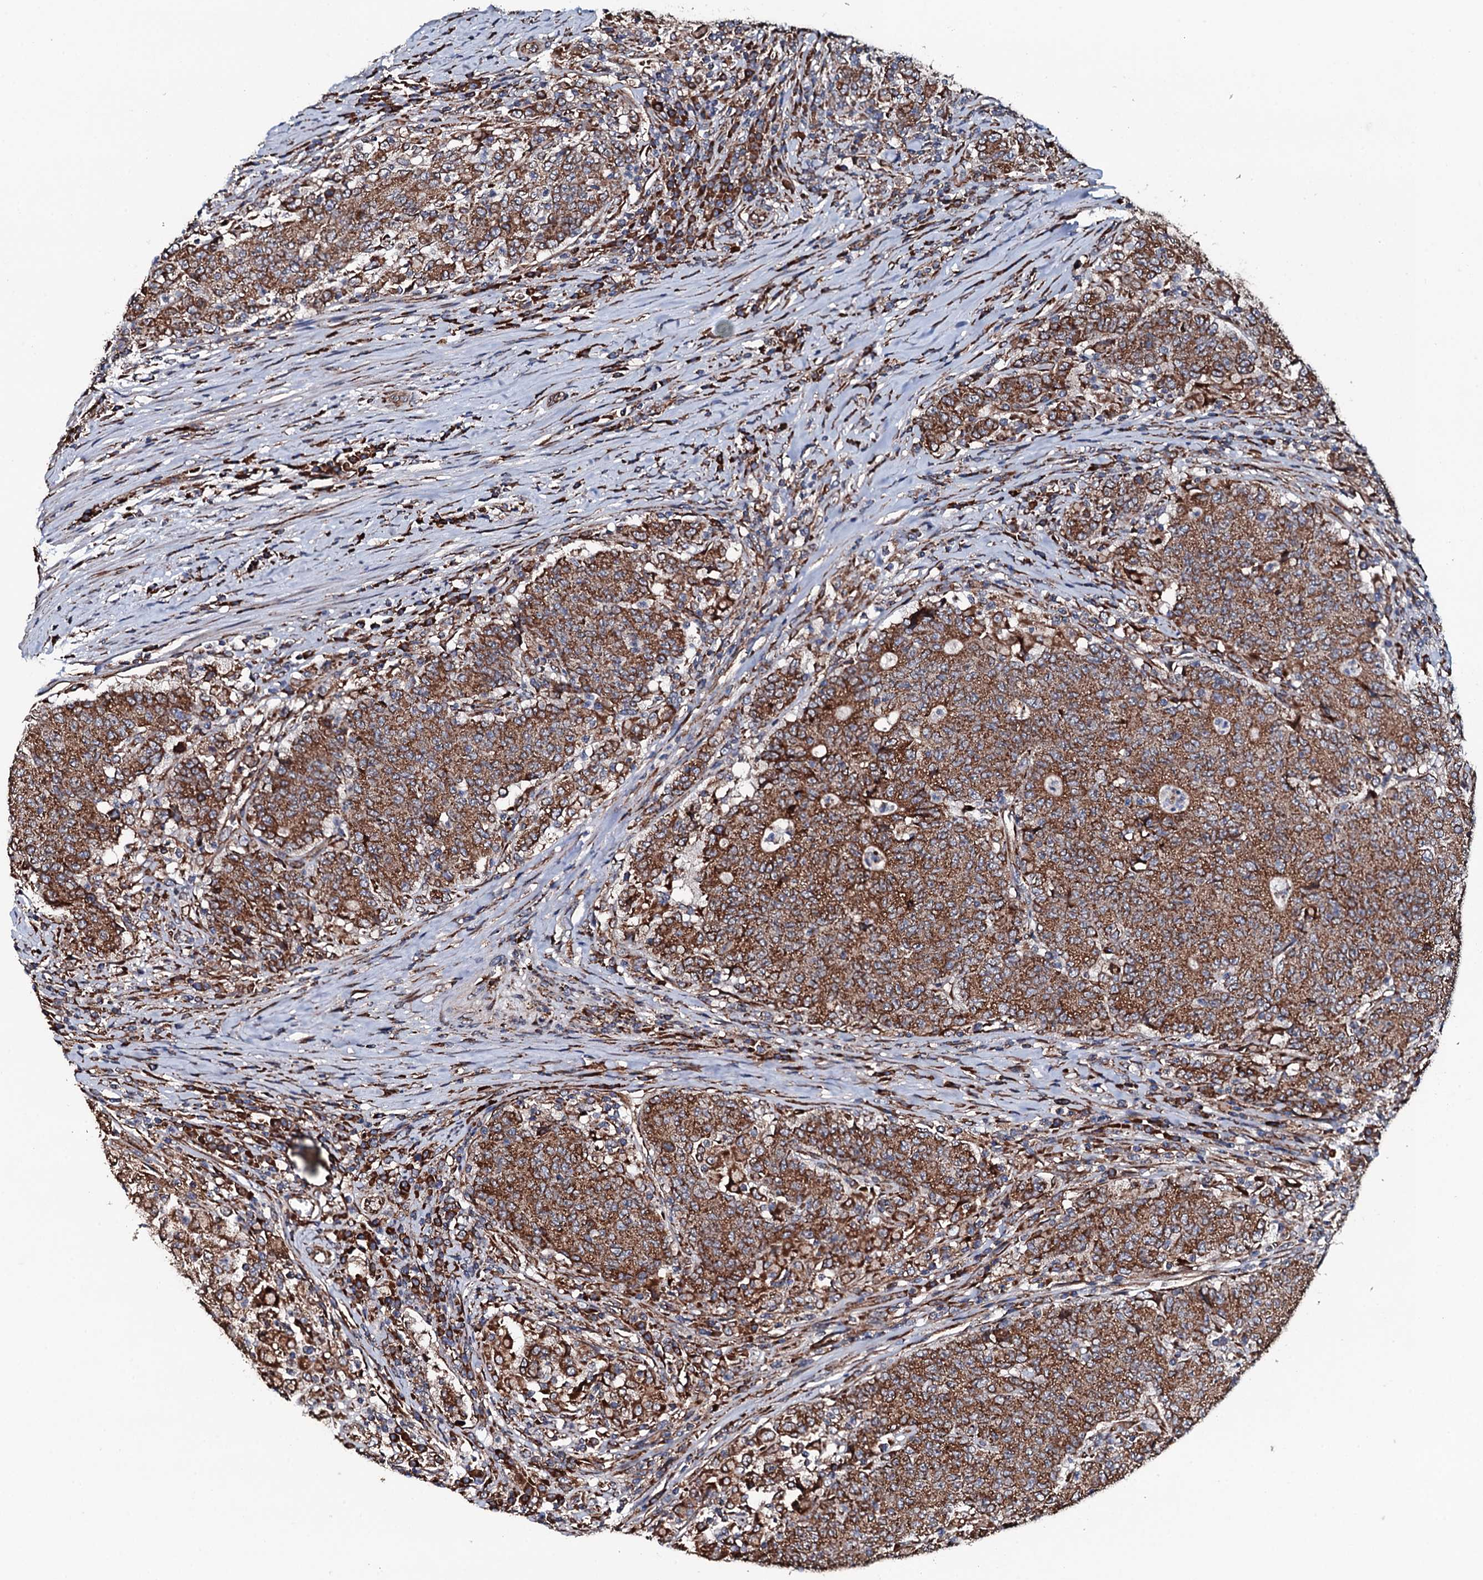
{"staining": {"intensity": "strong", "quantity": ">75%", "location": "cytoplasmic/membranous"}, "tissue": "colorectal cancer", "cell_type": "Tumor cells", "image_type": "cancer", "snomed": [{"axis": "morphology", "description": "Adenocarcinoma, NOS"}, {"axis": "topography", "description": "Colon"}], "caption": "Human colorectal cancer (adenocarcinoma) stained with a brown dye shows strong cytoplasmic/membranous positive staining in about >75% of tumor cells.", "gene": "RAB12", "patient": {"sex": "female", "age": 75}}